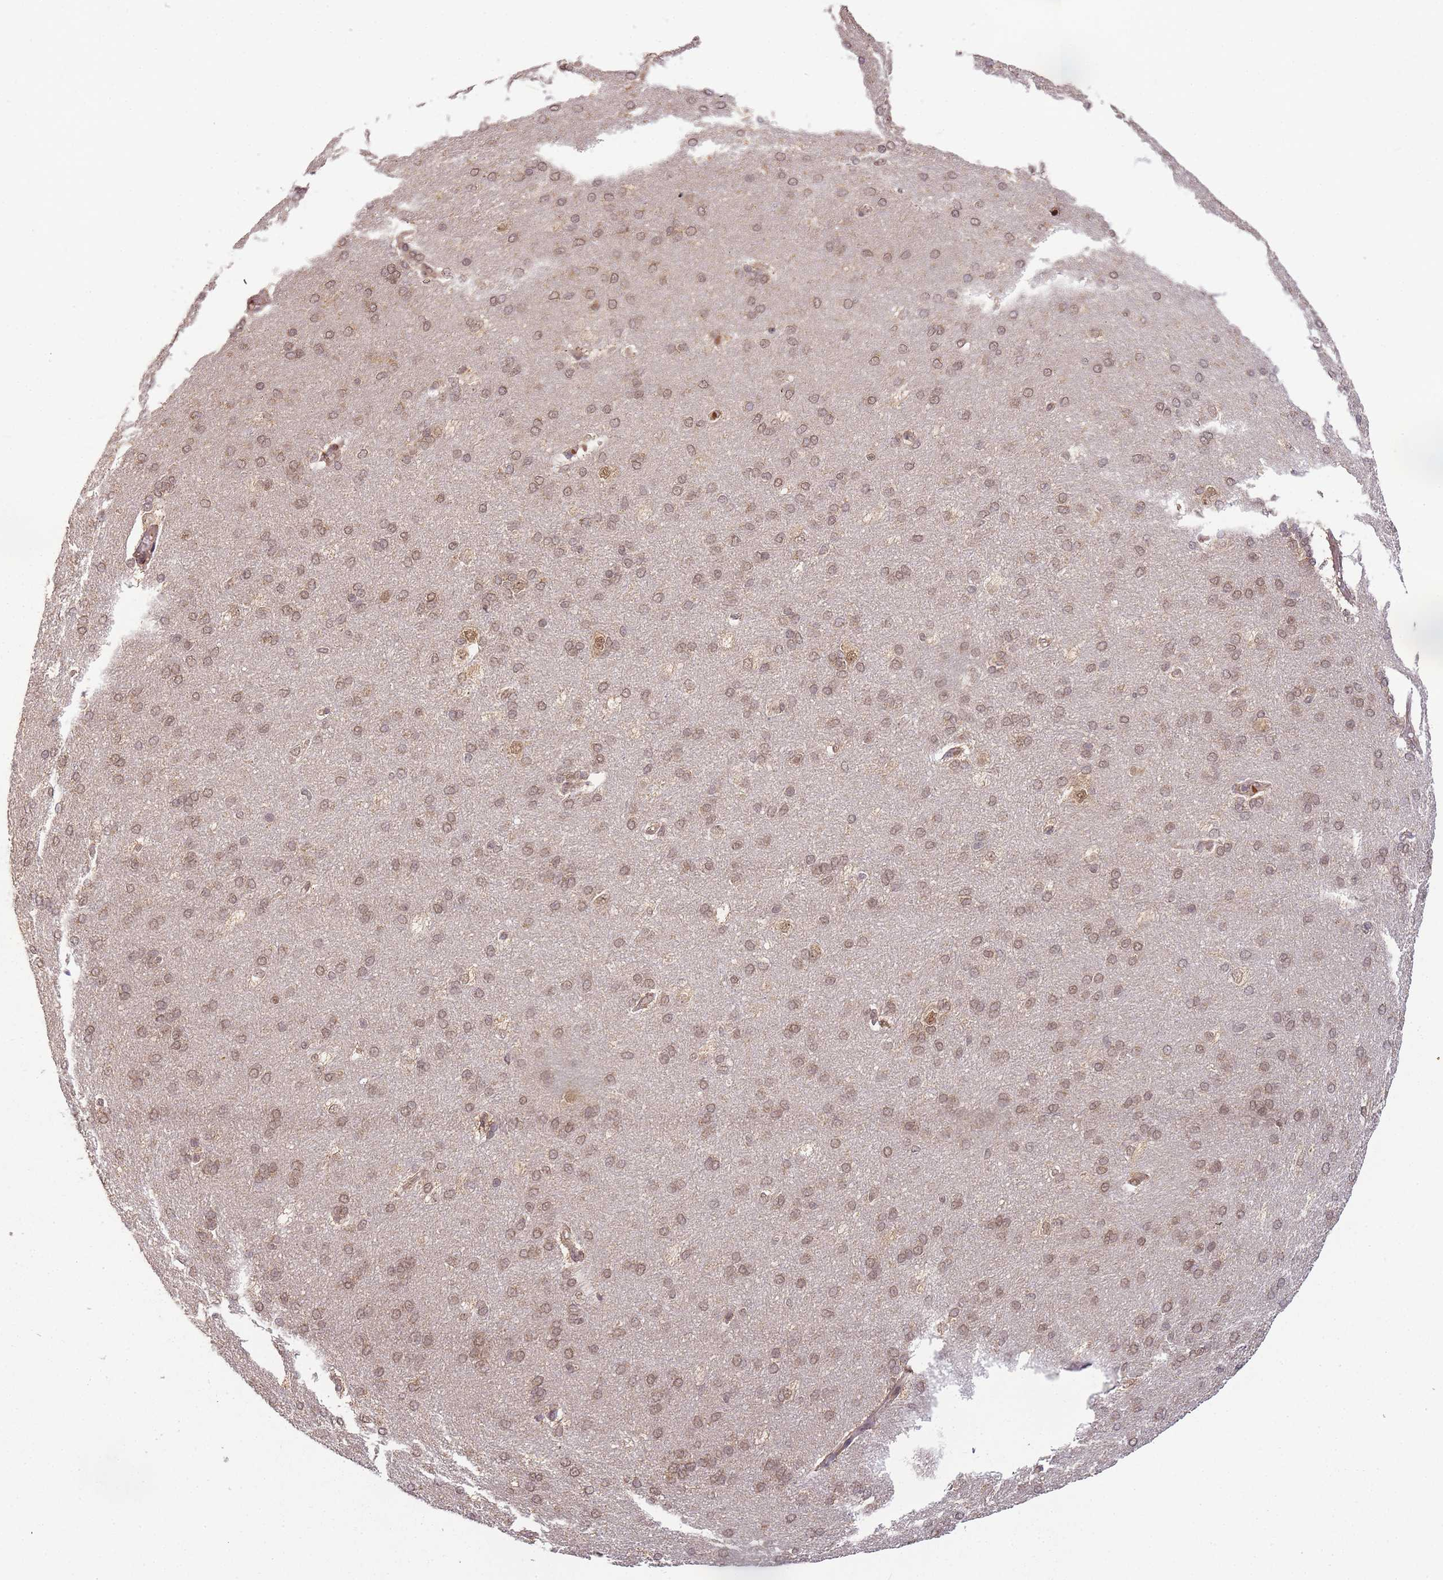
{"staining": {"intensity": "weak", "quantity": ">75%", "location": "cytoplasmic/membranous"}, "tissue": "cerebral cortex", "cell_type": "Endothelial cells", "image_type": "normal", "snomed": [{"axis": "morphology", "description": "Normal tissue, NOS"}, {"axis": "topography", "description": "Cerebral cortex"}], "caption": "Immunohistochemical staining of benign human cerebral cortex displays weak cytoplasmic/membranous protein staining in about >75% of endothelial cells. Using DAB (brown) and hematoxylin (blue) stains, captured at high magnification using brightfield microscopy.", "gene": "ZNF497", "patient": {"sex": "male", "age": 62}}